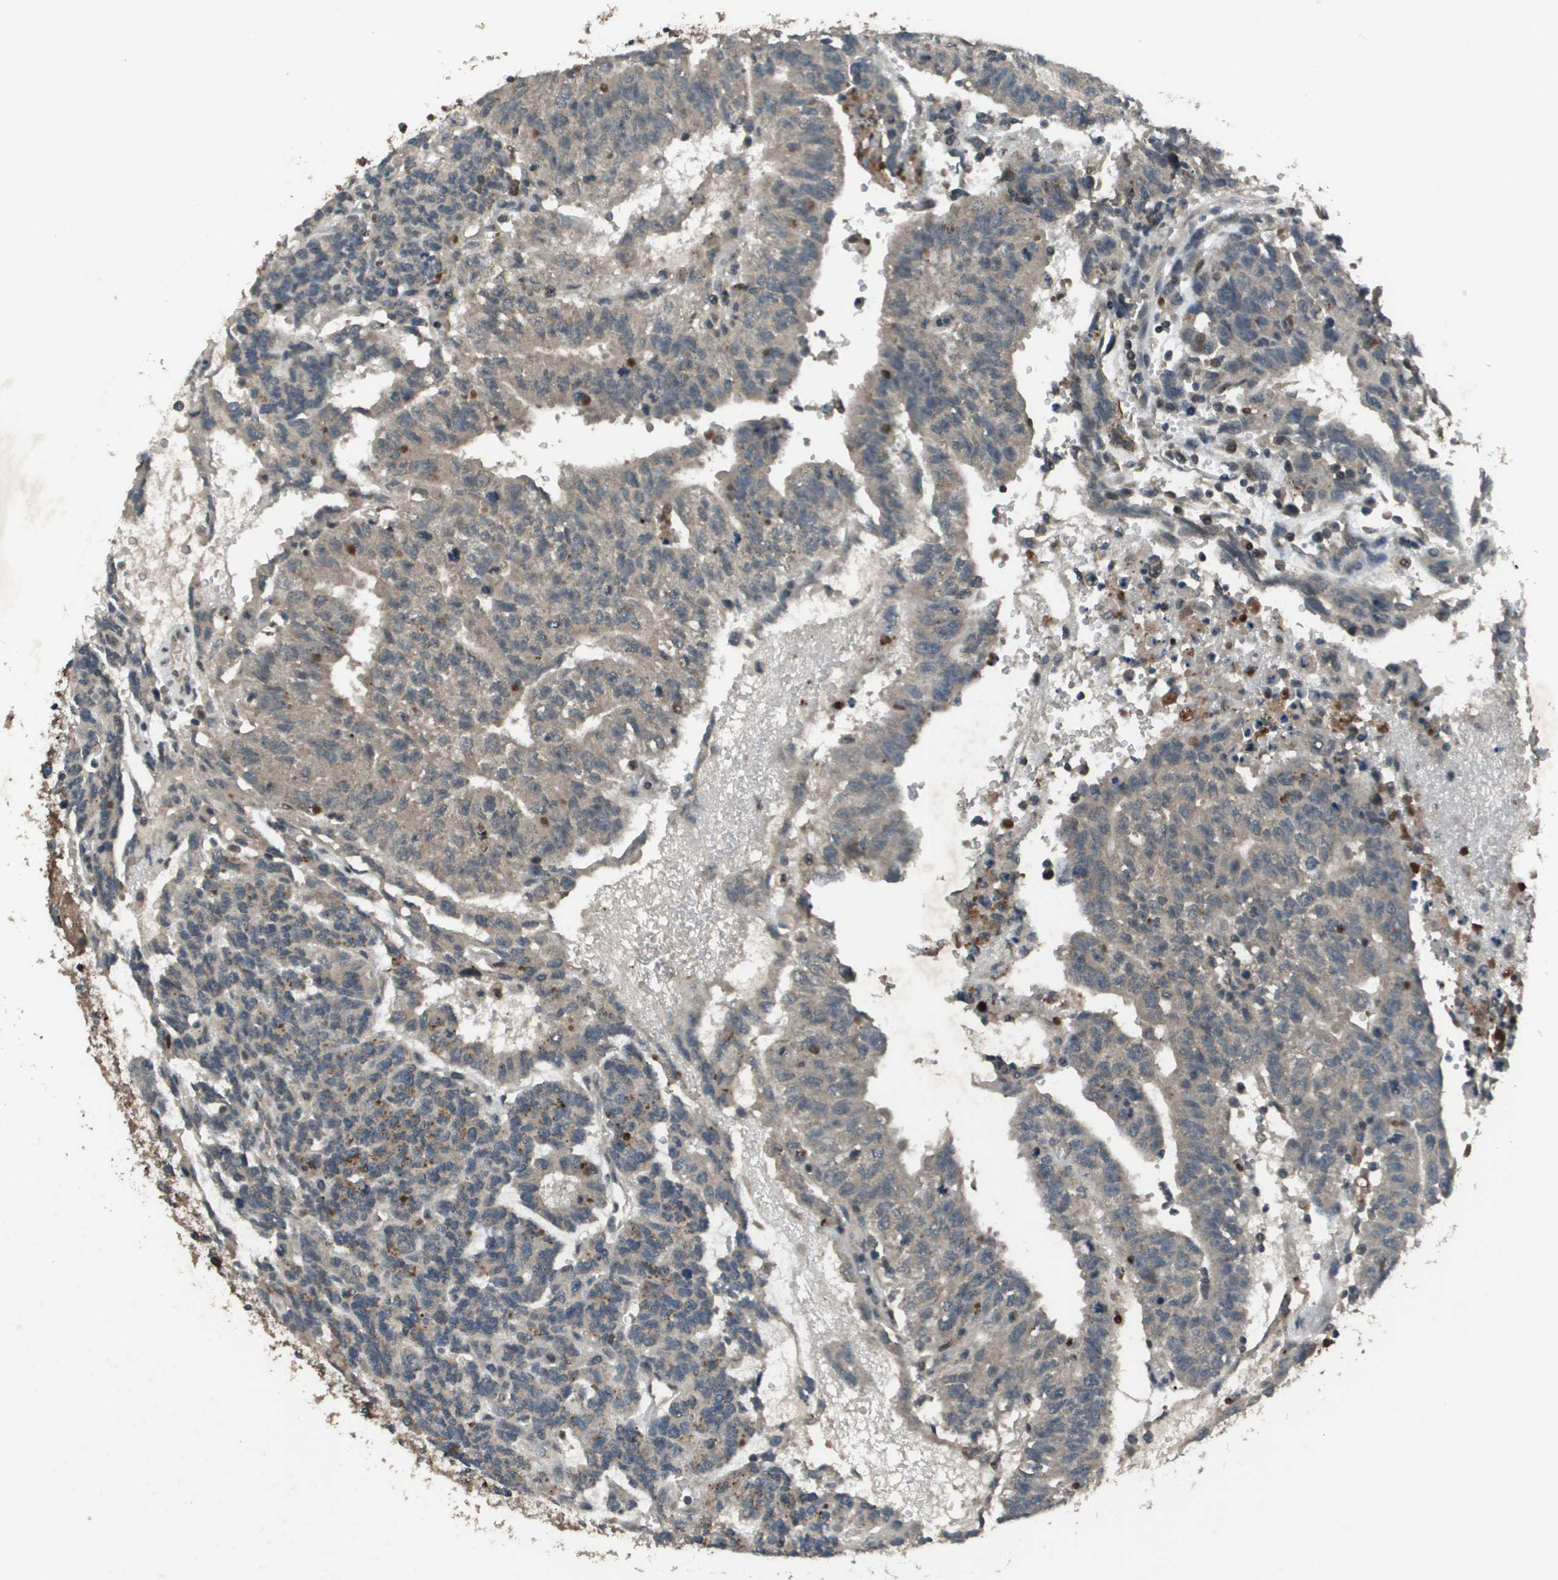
{"staining": {"intensity": "weak", "quantity": "<25%", "location": "cytoplasmic/membranous"}, "tissue": "testis cancer", "cell_type": "Tumor cells", "image_type": "cancer", "snomed": [{"axis": "morphology", "description": "Seminoma, NOS"}, {"axis": "morphology", "description": "Carcinoma, Embryonal, NOS"}, {"axis": "topography", "description": "Testis"}], "caption": "The photomicrograph shows no staining of tumor cells in testis cancer.", "gene": "GOSR2", "patient": {"sex": "male", "age": 52}}